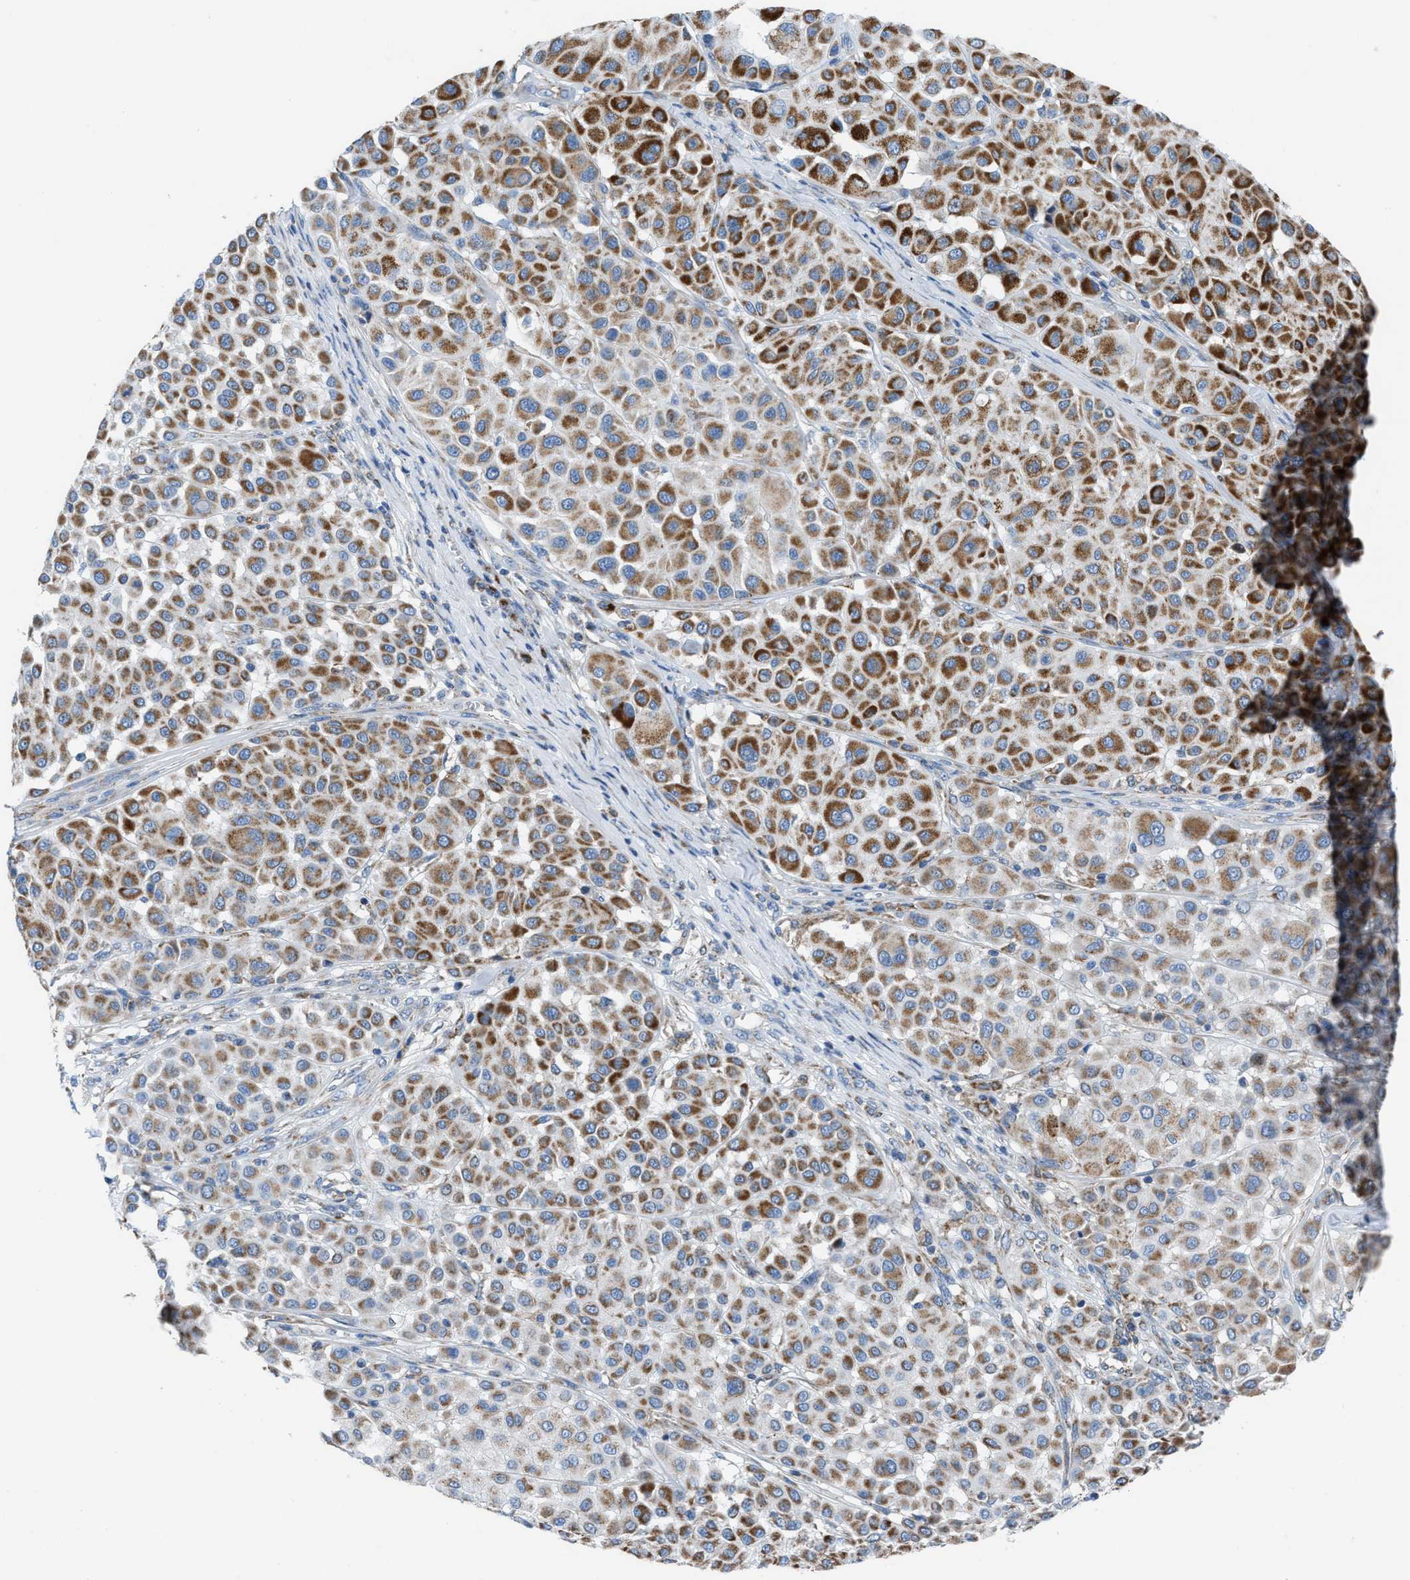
{"staining": {"intensity": "moderate", "quantity": ">75%", "location": "cytoplasmic/membranous"}, "tissue": "melanoma", "cell_type": "Tumor cells", "image_type": "cancer", "snomed": [{"axis": "morphology", "description": "Malignant melanoma, Metastatic site"}, {"axis": "topography", "description": "Soft tissue"}], "caption": "Human melanoma stained with a brown dye shows moderate cytoplasmic/membranous positive expression in approximately >75% of tumor cells.", "gene": "ETFB", "patient": {"sex": "male", "age": 41}}